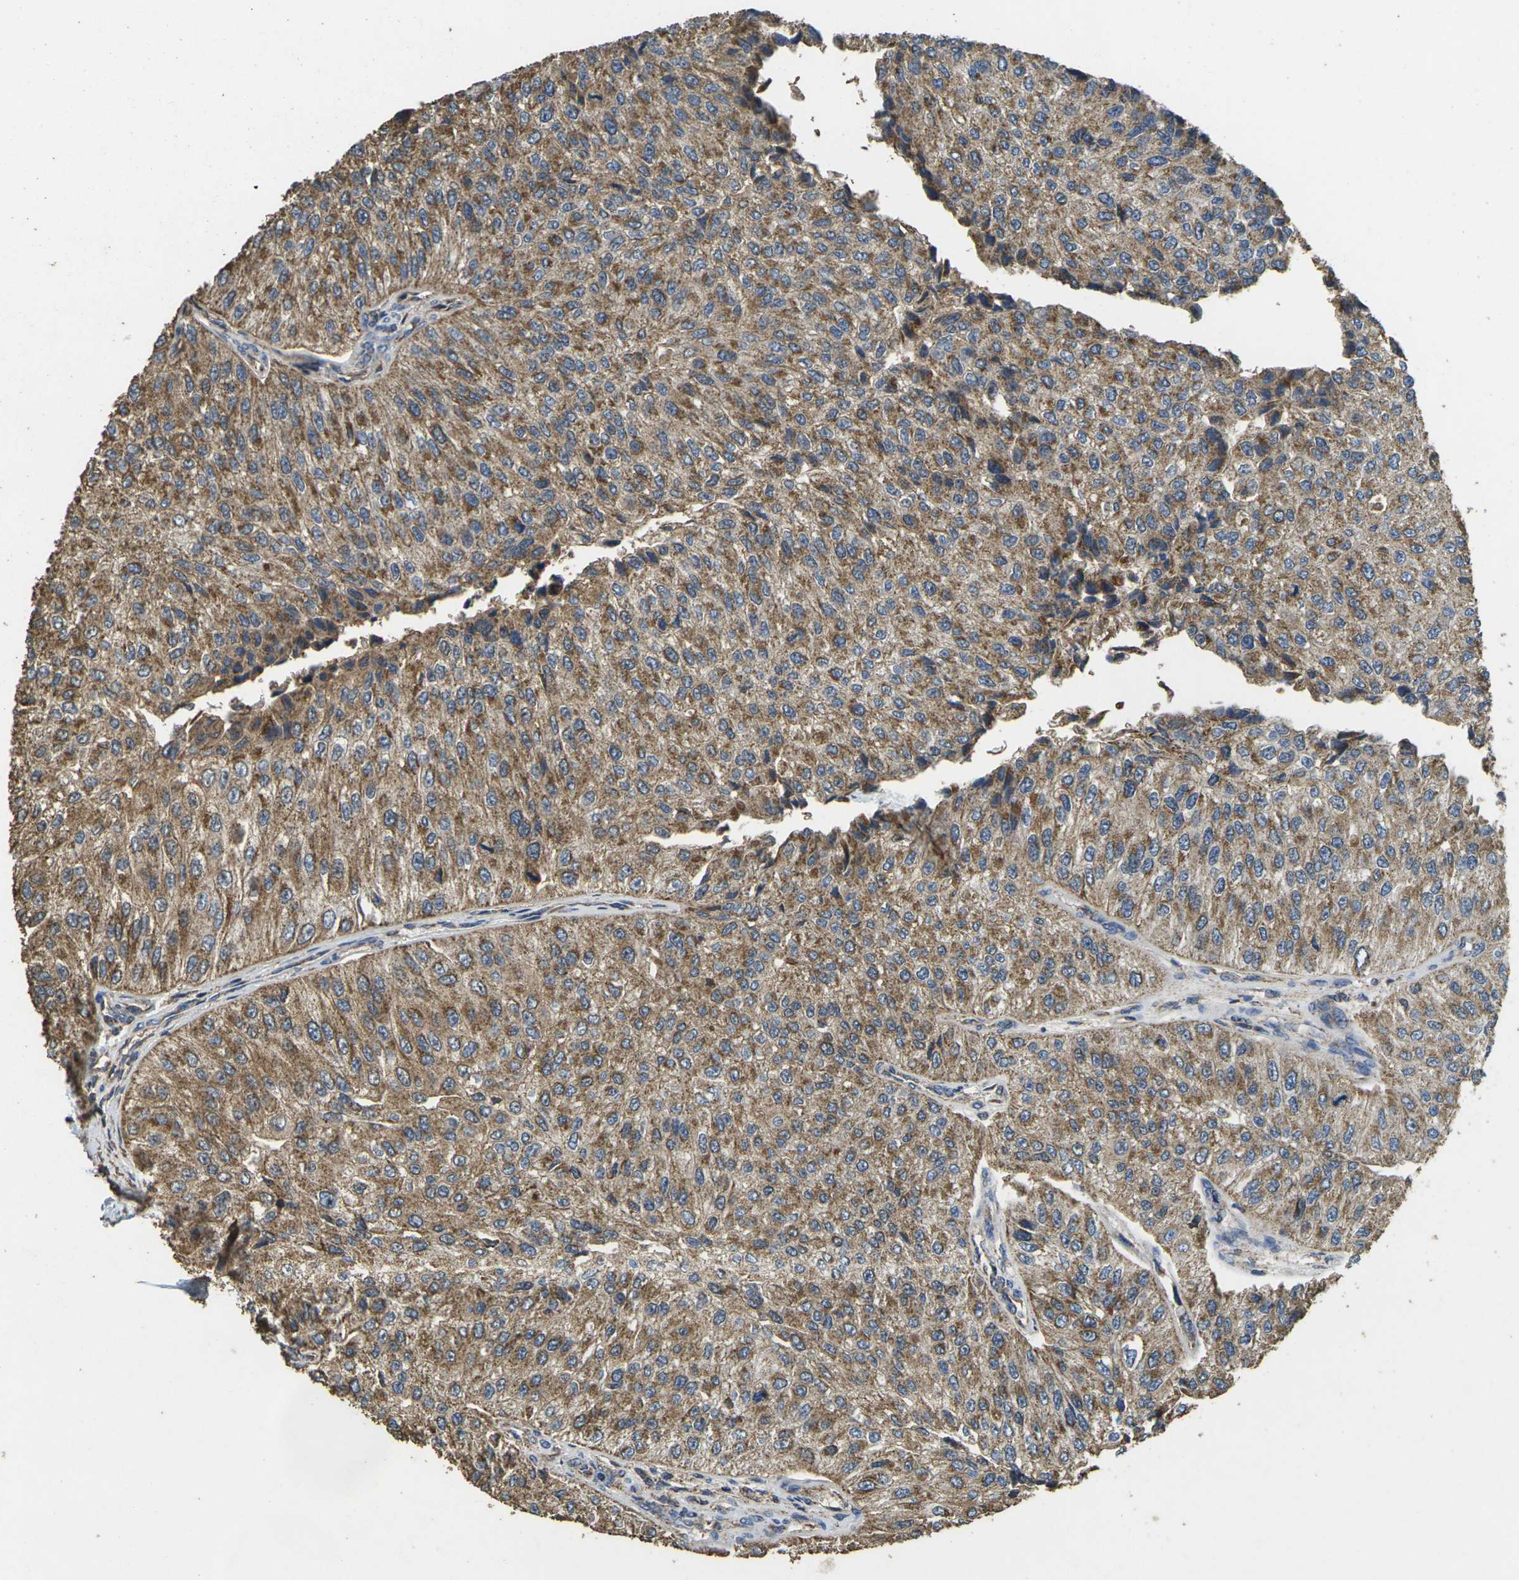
{"staining": {"intensity": "moderate", "quantity": ">75%", "location": "cytoplasmic/membranous"}, "tissue": "urothelial cancer", "cell_type": "Tumor cells", "image_type": "cancer", "snomed": [{"axis": "morphology", "description": "Urothelial carcinoma, High grade"}, {"axis": "topography", "description": "Kidney"}, {"axis": "topography", "description": "Urinary bladder"}], "caption": "Moderate cytoplasmic/membranous positivity for a protein is appreciated in approximately >75% of tumor cells of urothelial cancer using immunohistochemistry (IHC).", "gene": "MAPK11", "patient": {"sex": "male", "age": 77}}